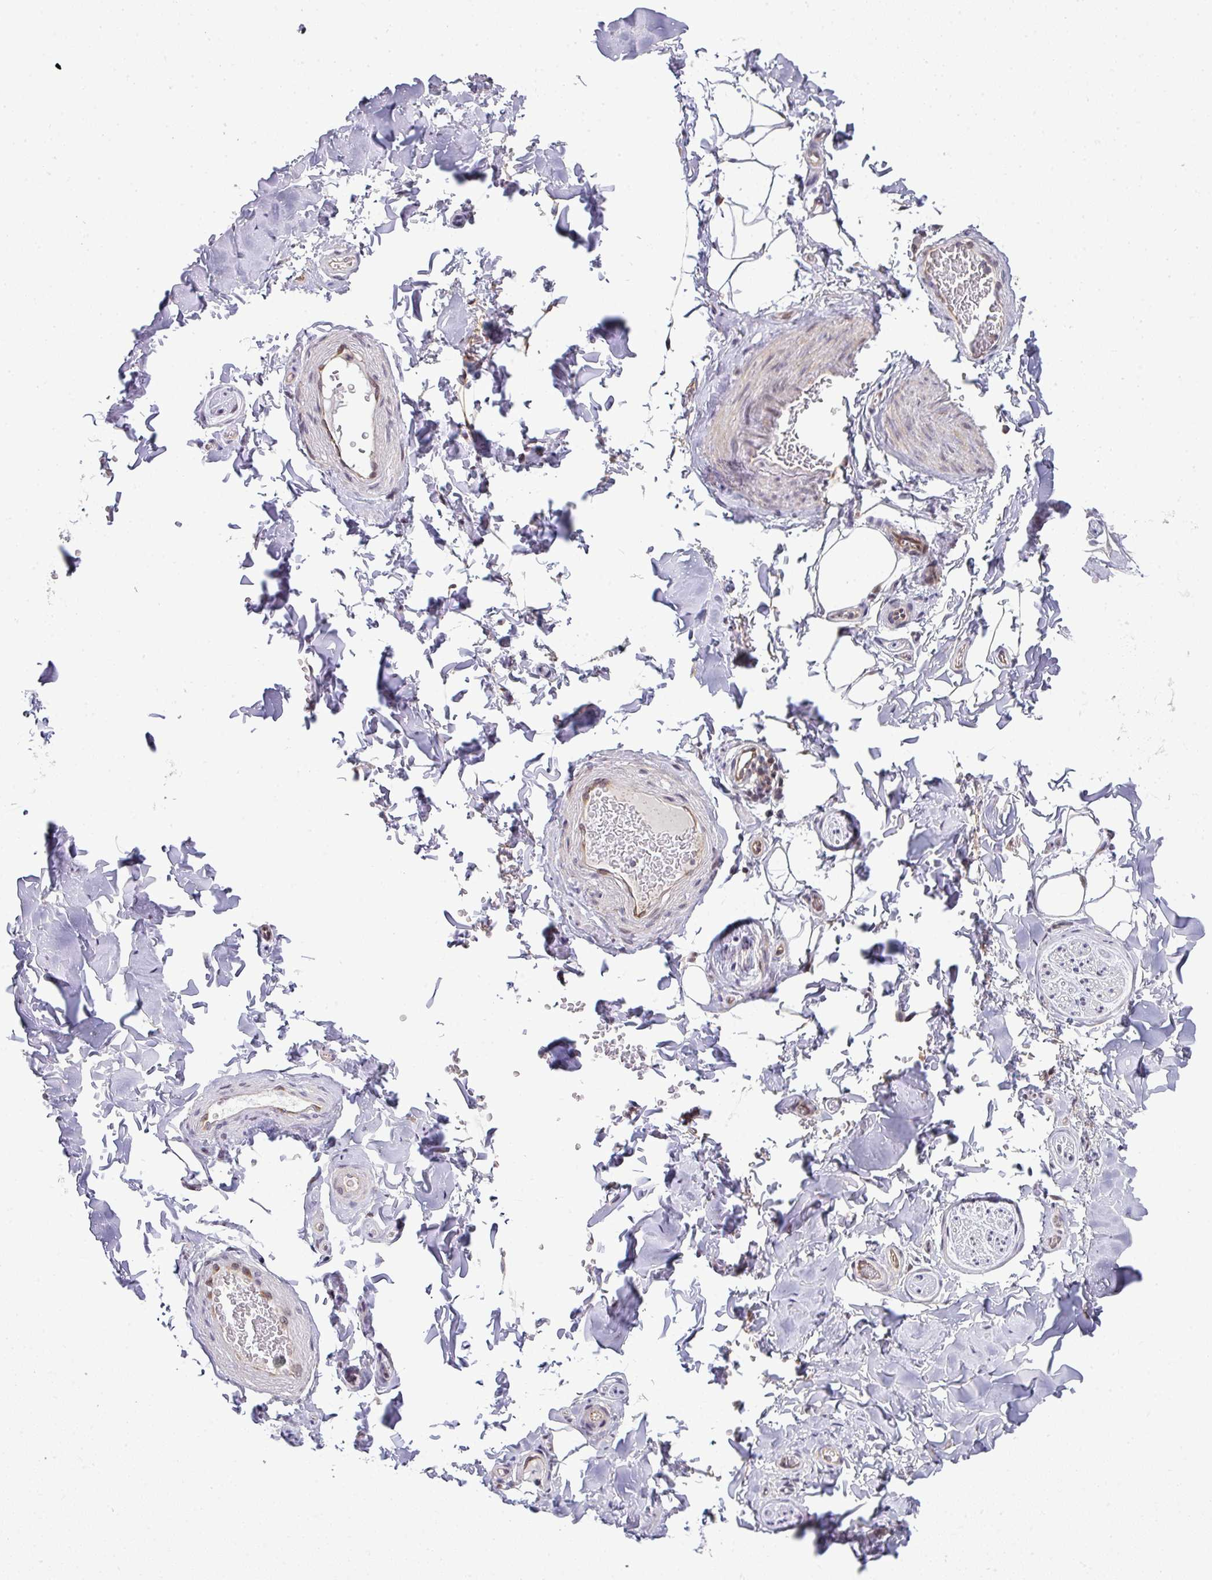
{"staining": {"intensity": "negative", "quantity": "none", "location": "none"}, "tissue": "adipose tissue", "cell_type": "Adipocytes", "image_type": "normal", "snomed": [{"axis": "morphology", "description": "Normal tissue, NOS"}, {"axis": "topography", "description": "Soft tissue"}, {"axis": "topography", "description": "Adipose tissue"}, {"axis": "topography", "description": "Vascular tissue"}, {"axis": "topography", "description": "Peripheral nerve tissue"}], "caption": "This is a image of IHC staining of normal adipose tissue, which shows no expression in adipocytes.", "gene": "STAT5A", "patient": {"sex": "male", "age": 46}}